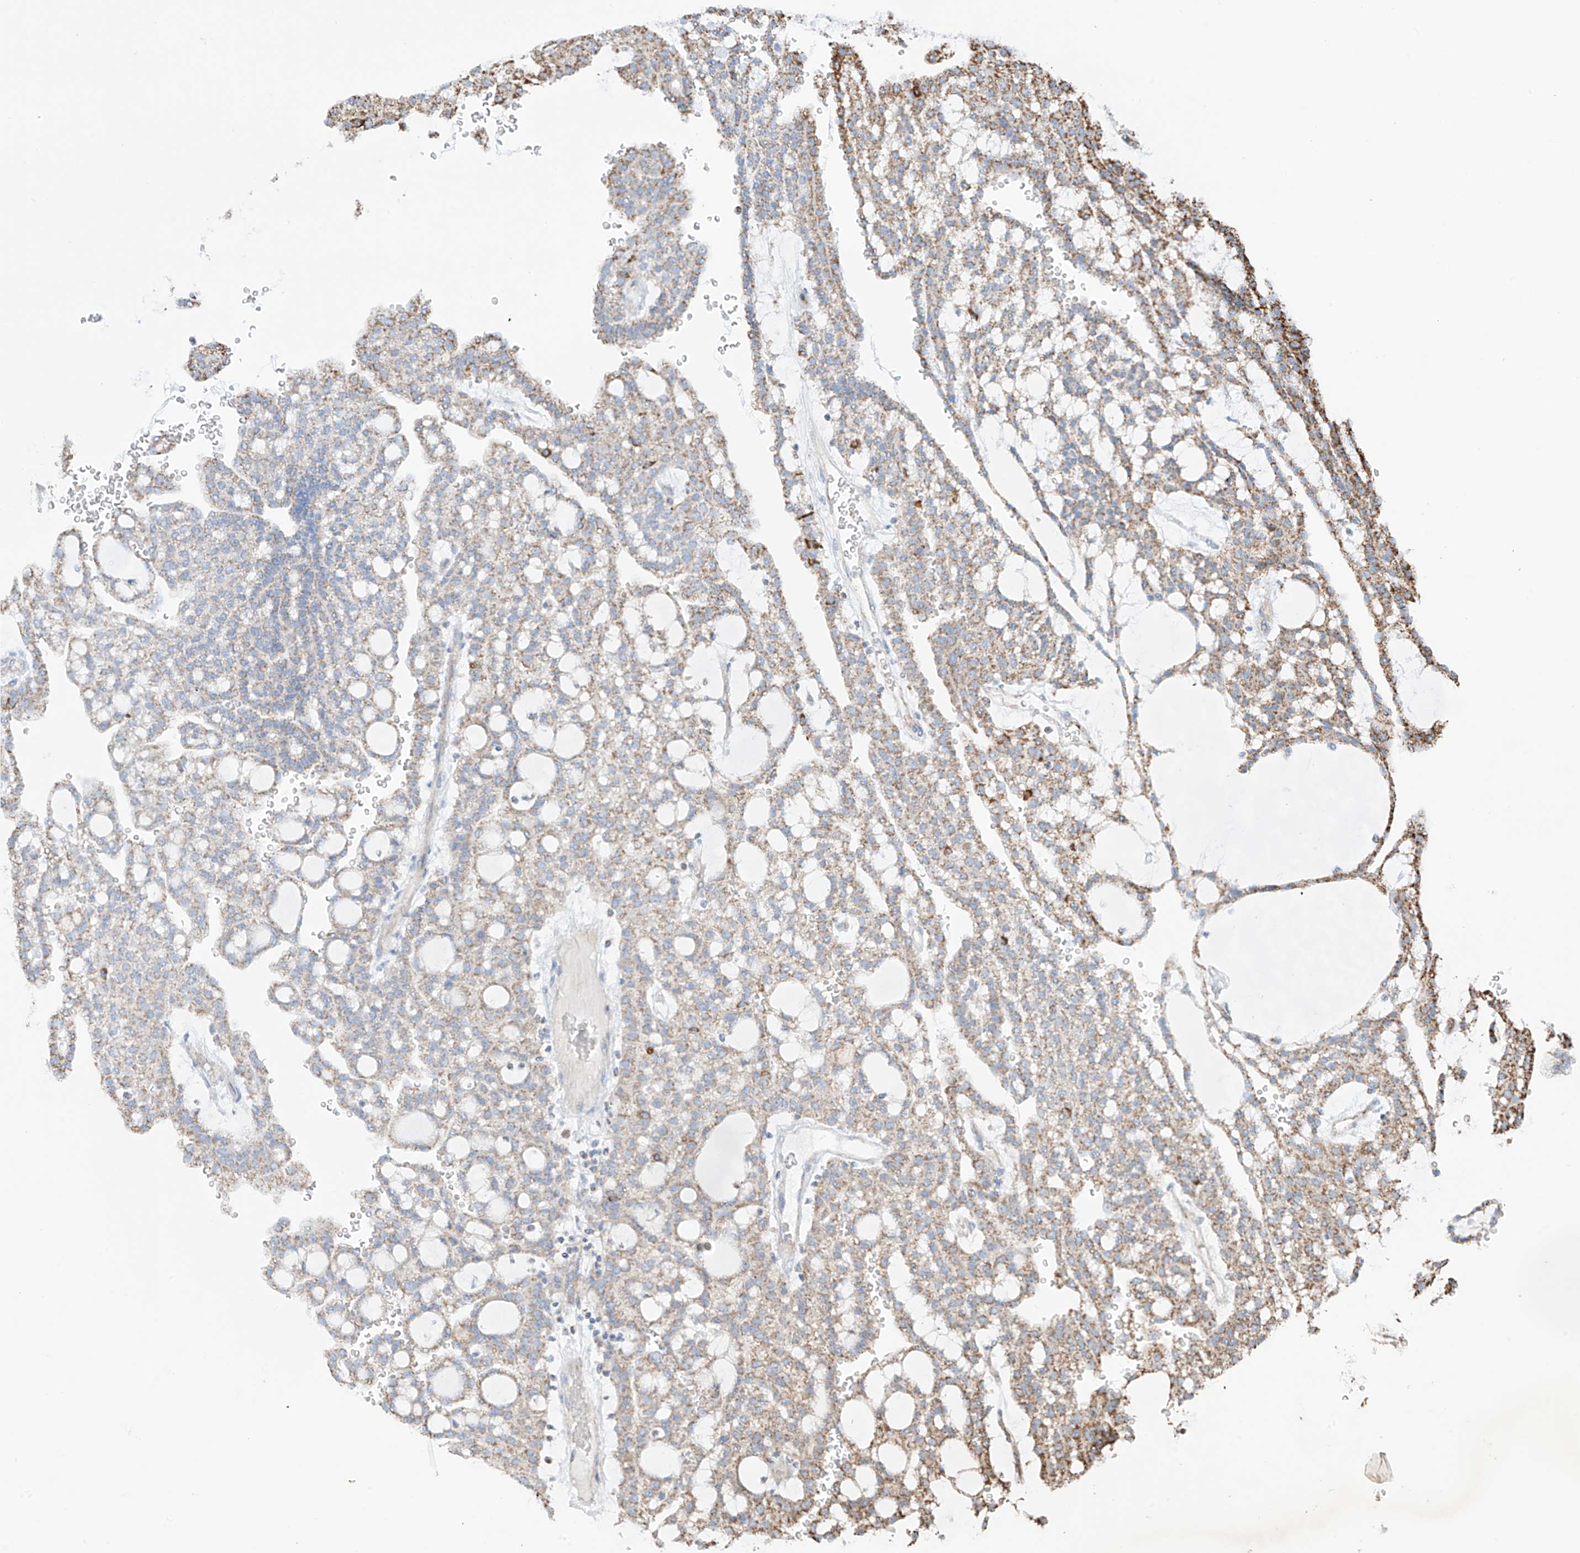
{"staining": {"intensity": "weak", "quantity": ">75%", "location": "cytoplasmic/membranous"}, "tissue": "renal cancer", "cell_type": "Tumor cells", "image_type": "cancer", "snomed": [{"axis": "morphology", "description": "Adenocarcinoma, NOS"}, {"axis": "topography", "description": "Kidney"}], "caption": "Protein expression analysis of human renal cancer (adenocarcinoma) reveals weak cytoplasmic/membranous staining in approximately >75% of tumor cells. (DAB IHC, brown staining for protein, blue staining for nuclei).", "gene": "XKR3", "patient": {"sex": "male", "age": 63}}